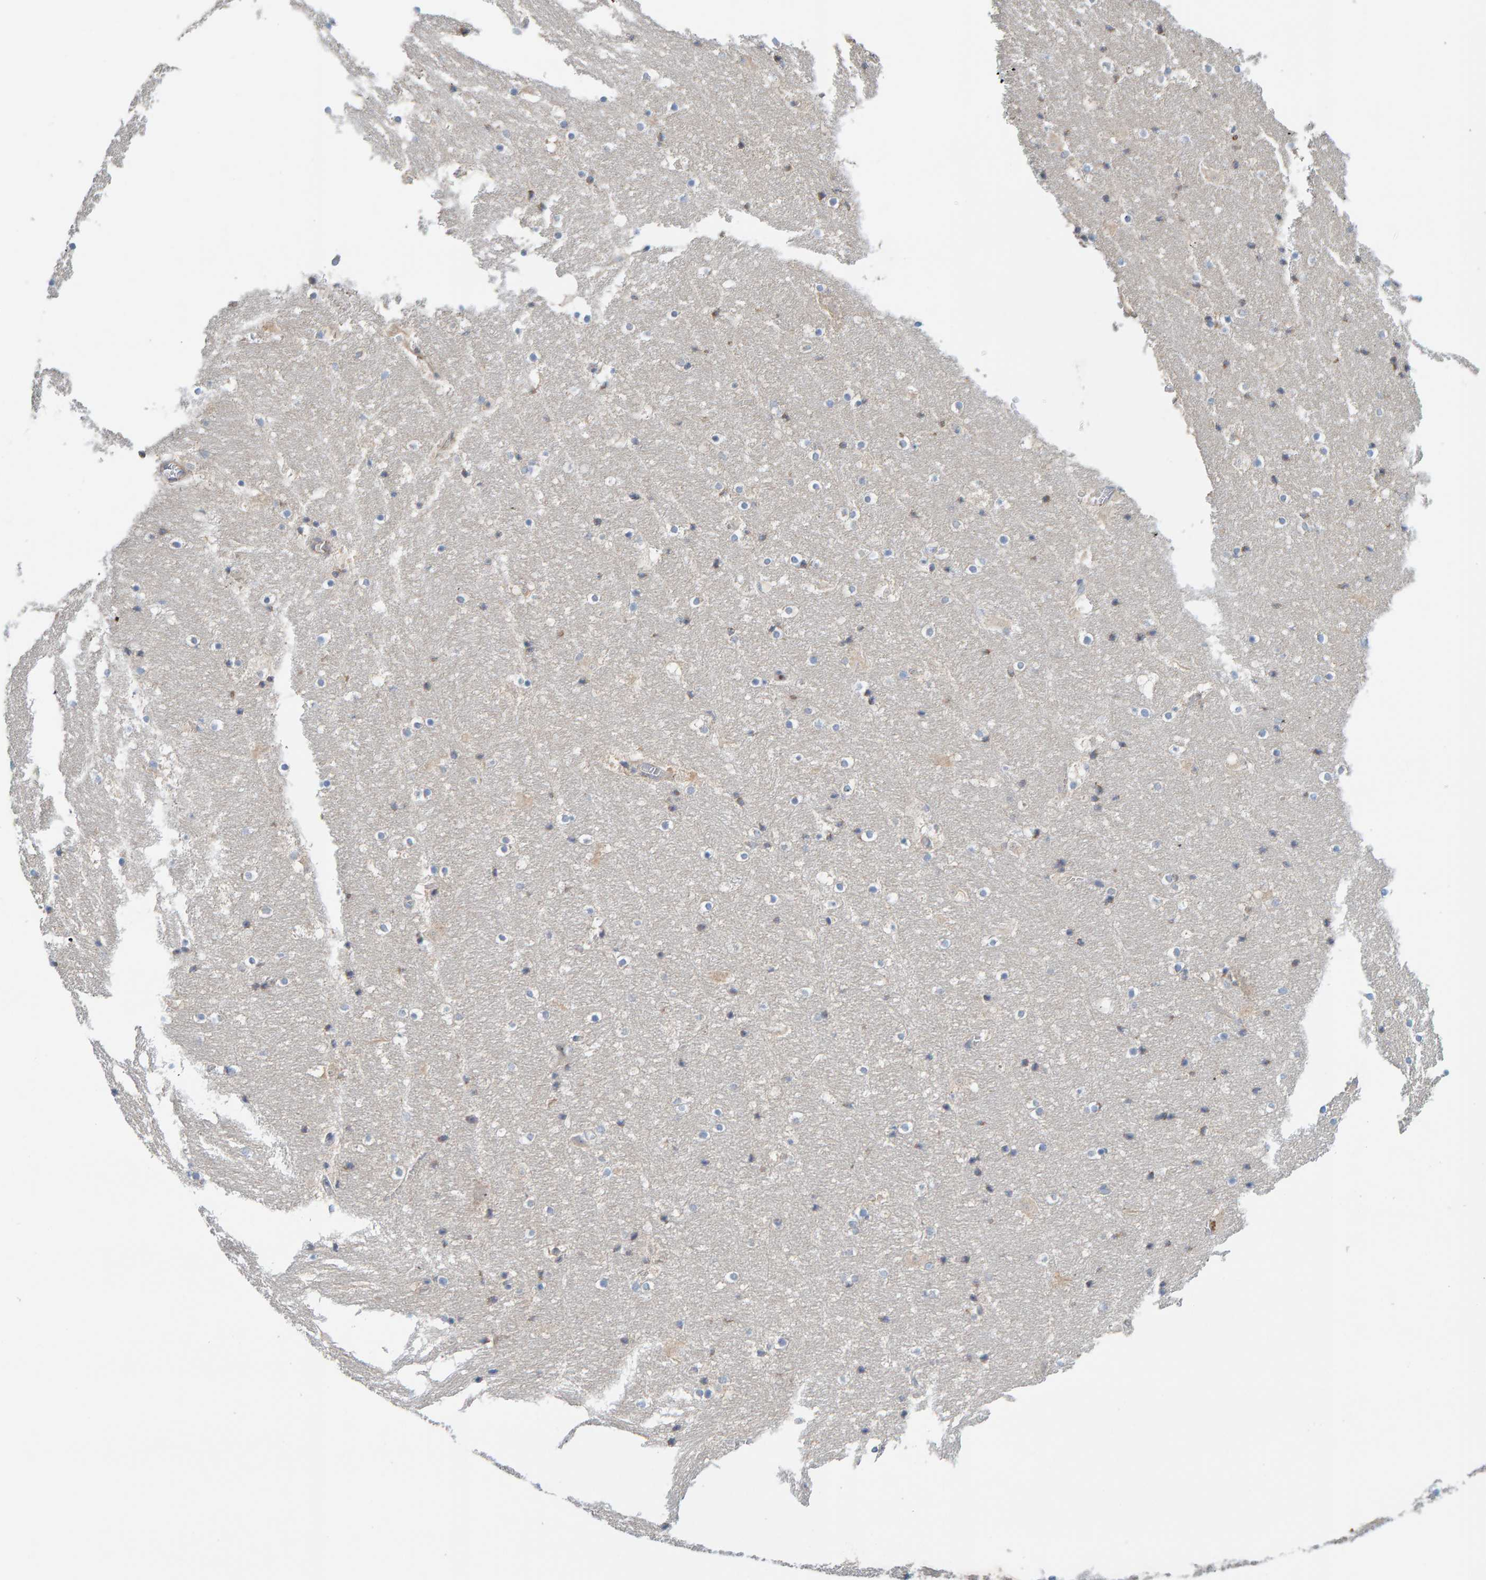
{"staining": {"intensity": "weak", "quantity": "<25%", "location": "cytoplasmic/membranous"}, "tissue": "hippocampus", "cell_type": "Glial cells", "image_type": "normal", "snomed": [{"axis": "morphology", "description": "Normal tissue, NOS"}, {"axis": "topography", "description": "Hippocampus"}], "caption": "Glial cells show no significant expression in benign hippocampus.", "gene": "CCM2", "patient": {"sex": "male", "age": 45}}